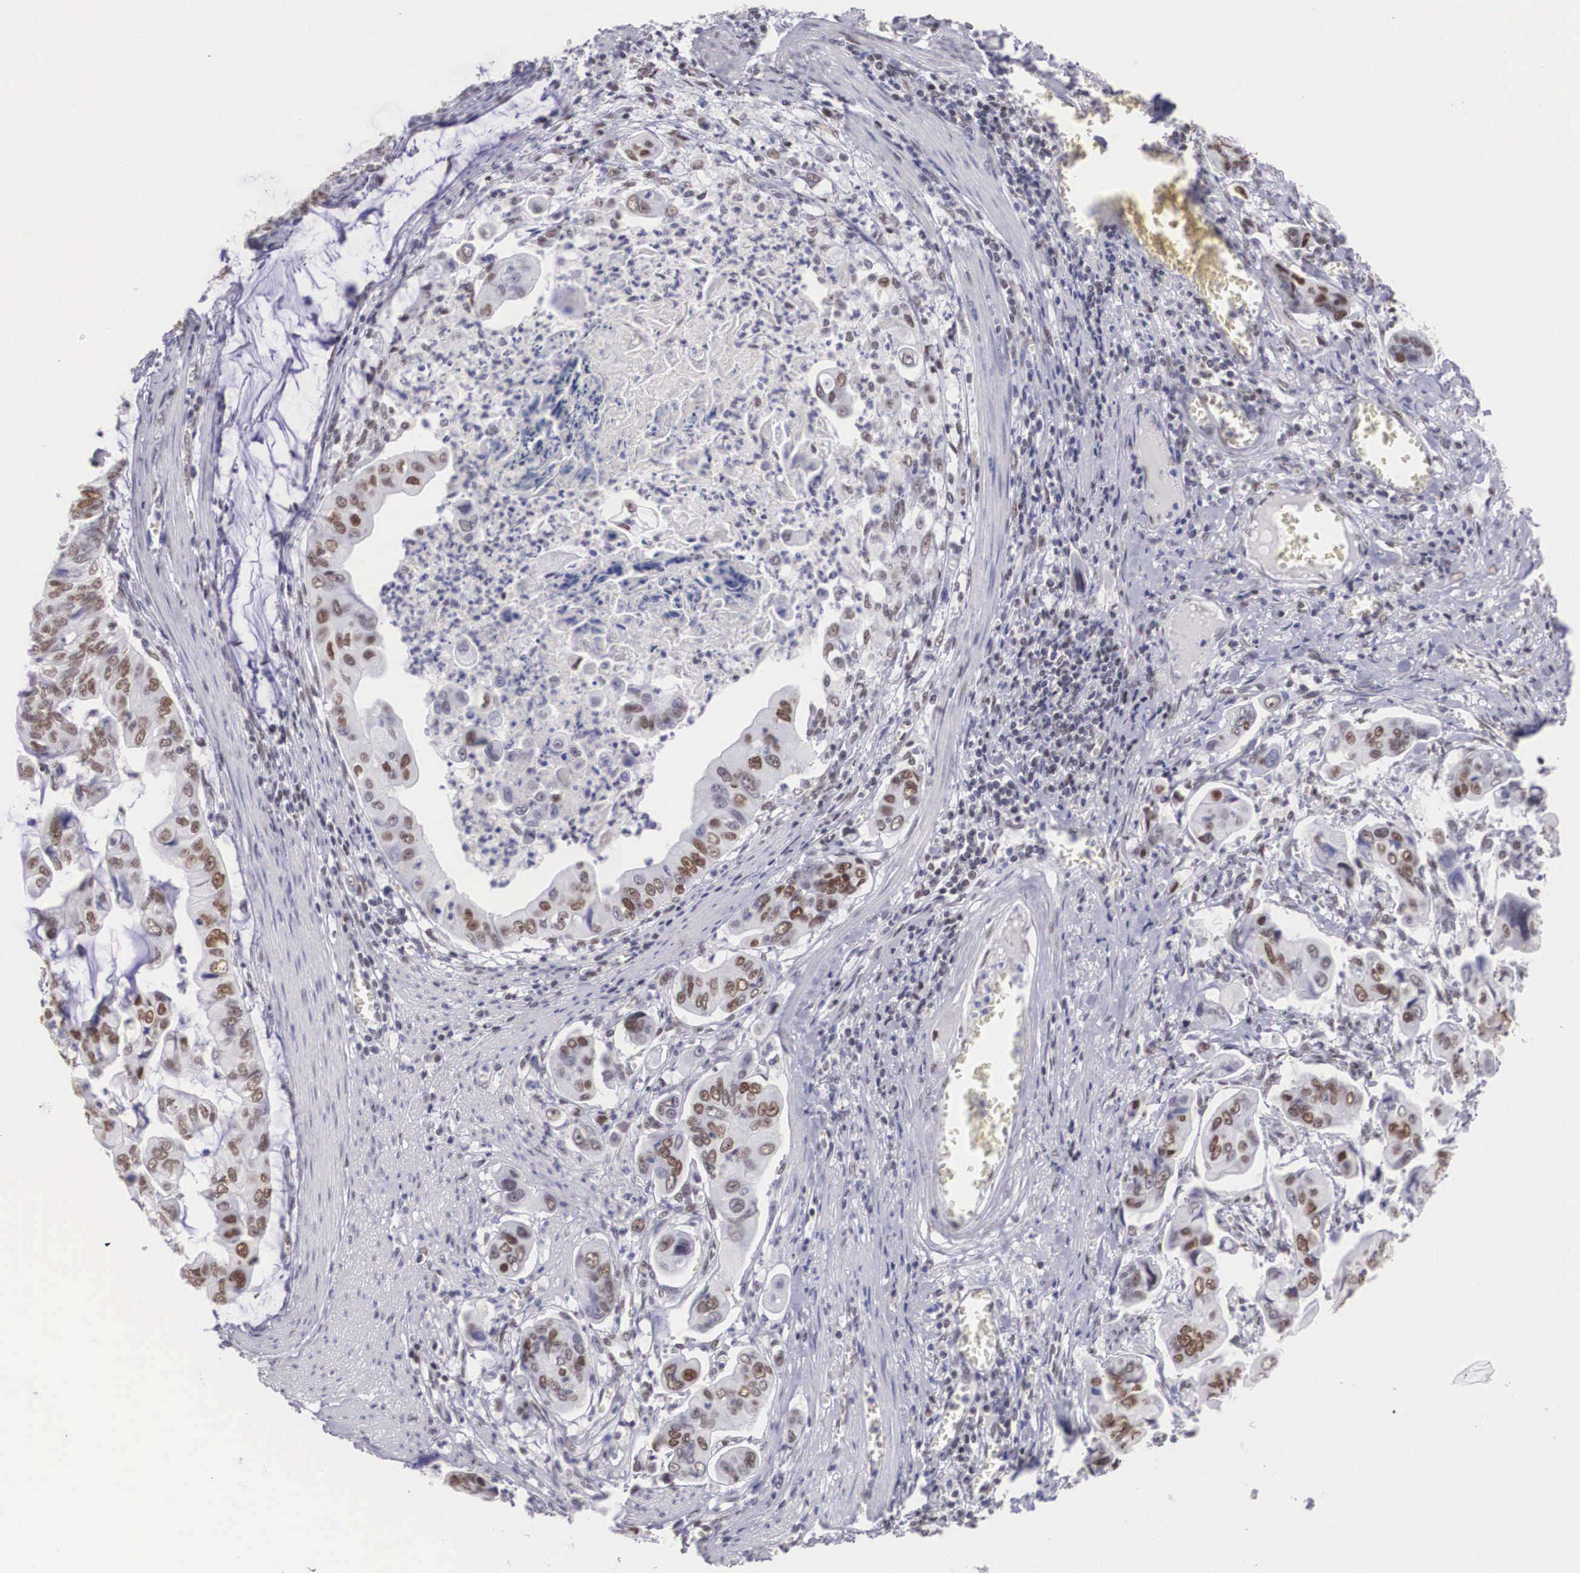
{"staining": {"intensity": "moderate", "quantity": "25%-75%", "location": "nuclear"}, "tissue": "stomach cancer", "cell_type": "Tumor cells", "image_type": "cancer", "snomed": [{"axis": "morphology", "description": "Adenocarcinoma, NOS"}, {"axis": "topography", "description": "Stomach, upper"}], "caption": "Tumor cells exhibit medium levels of moderate nuclear expression in approximately 25%-75% of cells in stomach cancer (adenocarcinoma).", "gene": "CSTF2", "patient": {"sex": "male", "age": 80}}